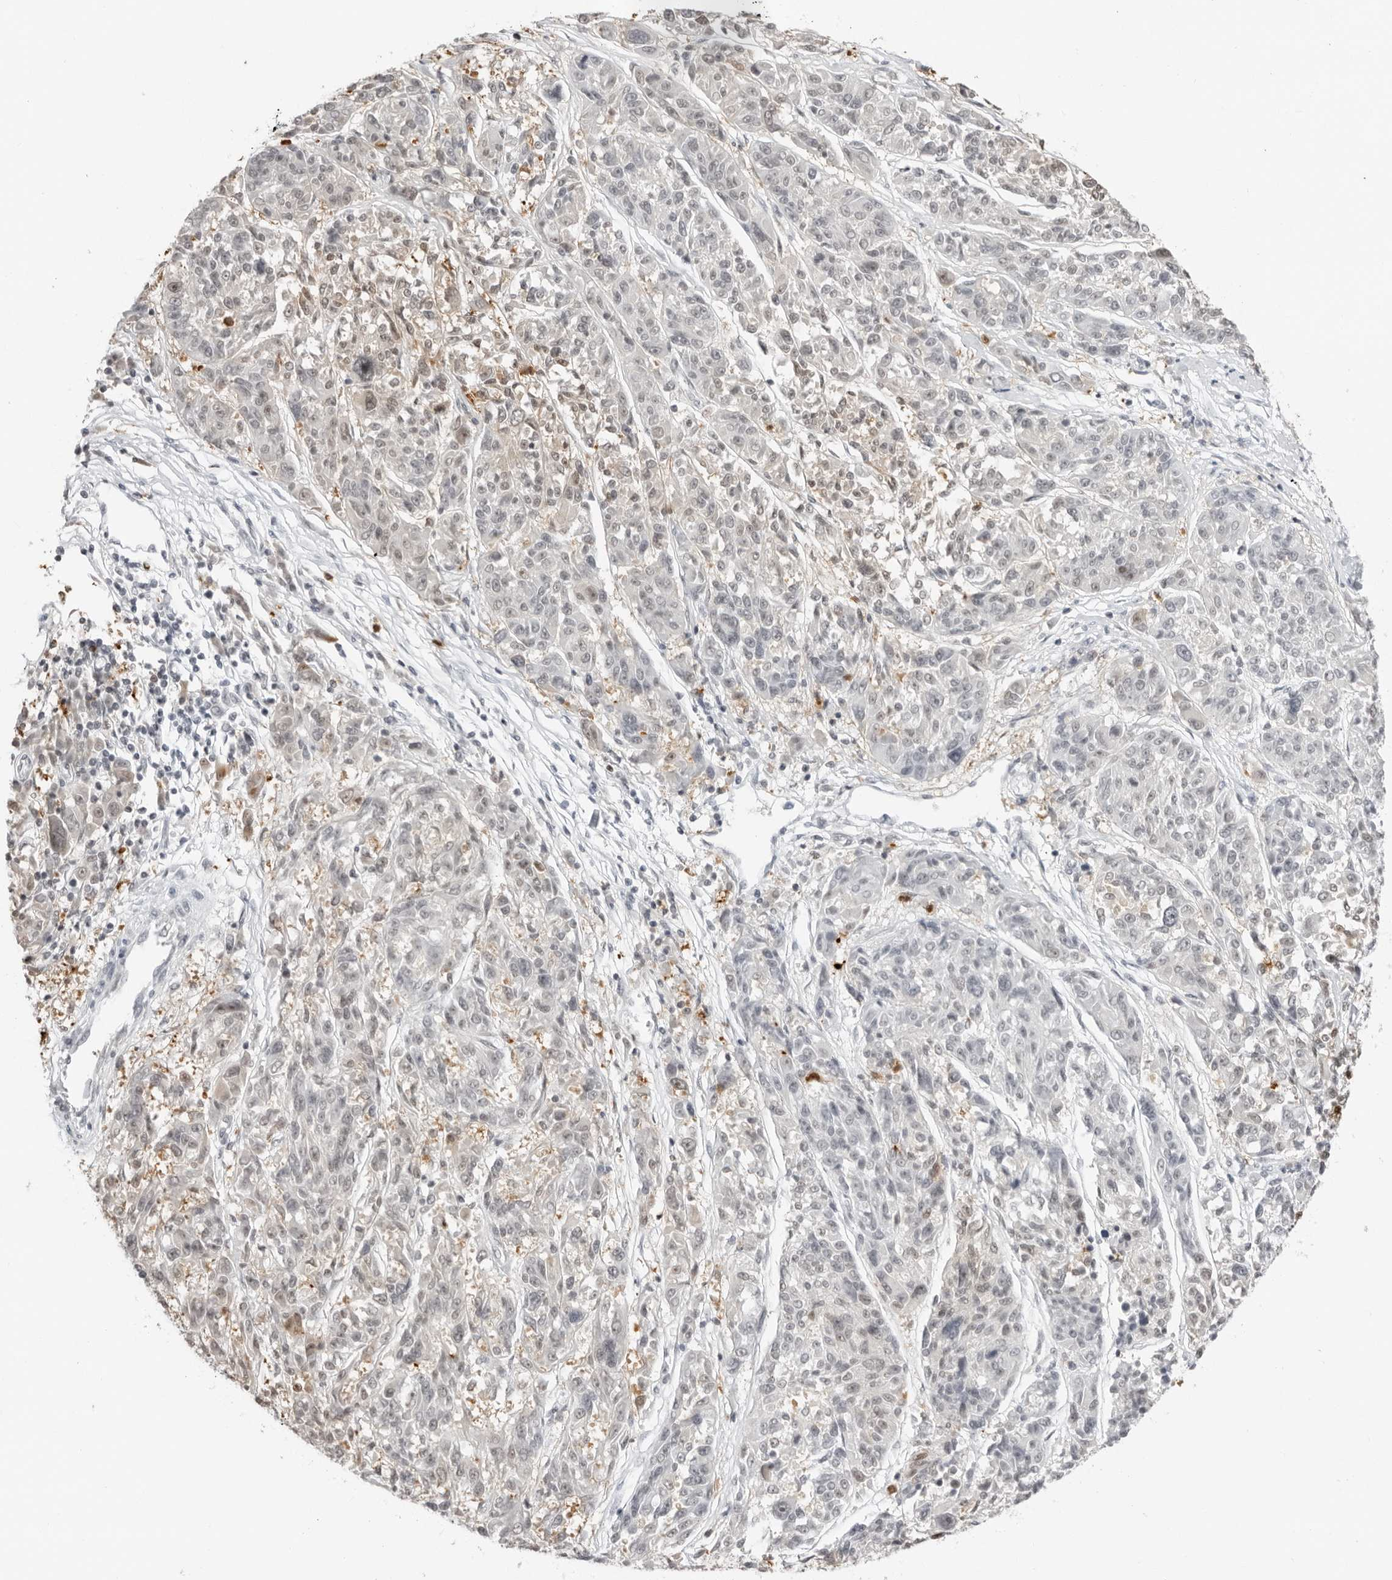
{"staining": {"intensity": "weak", "quantity": "25%-75%", "location": "nuclear"}, "tissue": "melanoma", "cell_type": "Tumor cells", "image_type": "cancer", "snomed": [{"axis": "morphology", "description": "Malignant melanoma, NOS"}, {"axis": "topography", "description": "Skin"}], "caption": "Immunohistochemical staining of human melanoma reveals low levels of weak nuclear positivity in about 25%-75% of tumor cells.", "gene": "RNF146", "patient": {"sex": "male", "age": 53}}